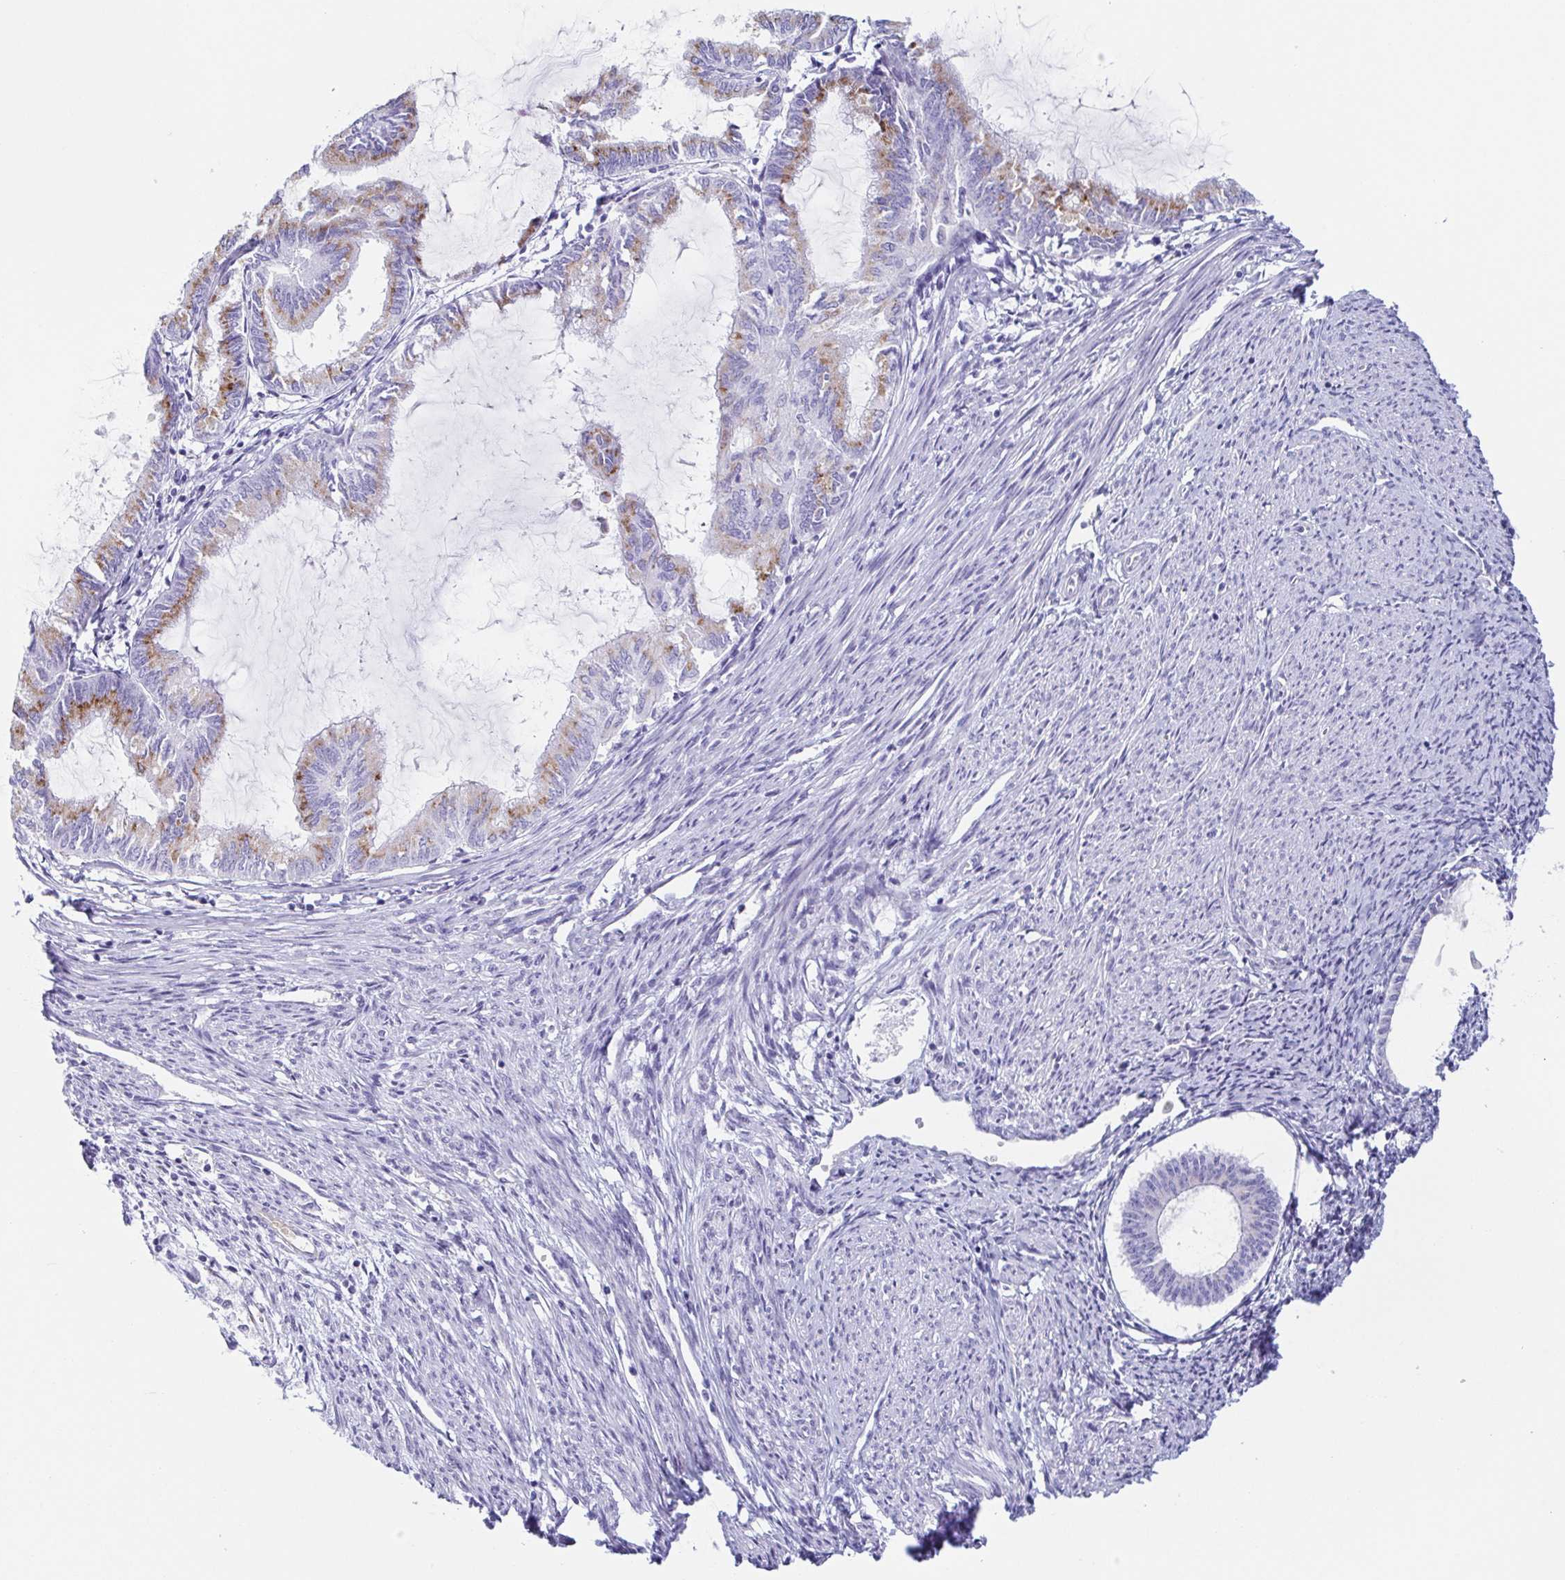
{"staining": {"intensity": "moderate", "quantity": "25%-75%", "location": "cytoplasmic/membranous"}, "tissue": "endometrial cancer", "cell_type": "Tumor cells", "image_type": "cancer", "snomed": [{"axis": "morphology", "description": "Adenocarcinoma, NOS"}, {"axis": "topography", "description": "Endometrium"}], "caption": "A brown stain labels moderate cytoplasmic/membranous expression of a protein in human endometrial adenocarcinoma tumor cells.", "gene": "LDLRAD1", "patient": {"sex": "female", "age": 86}}